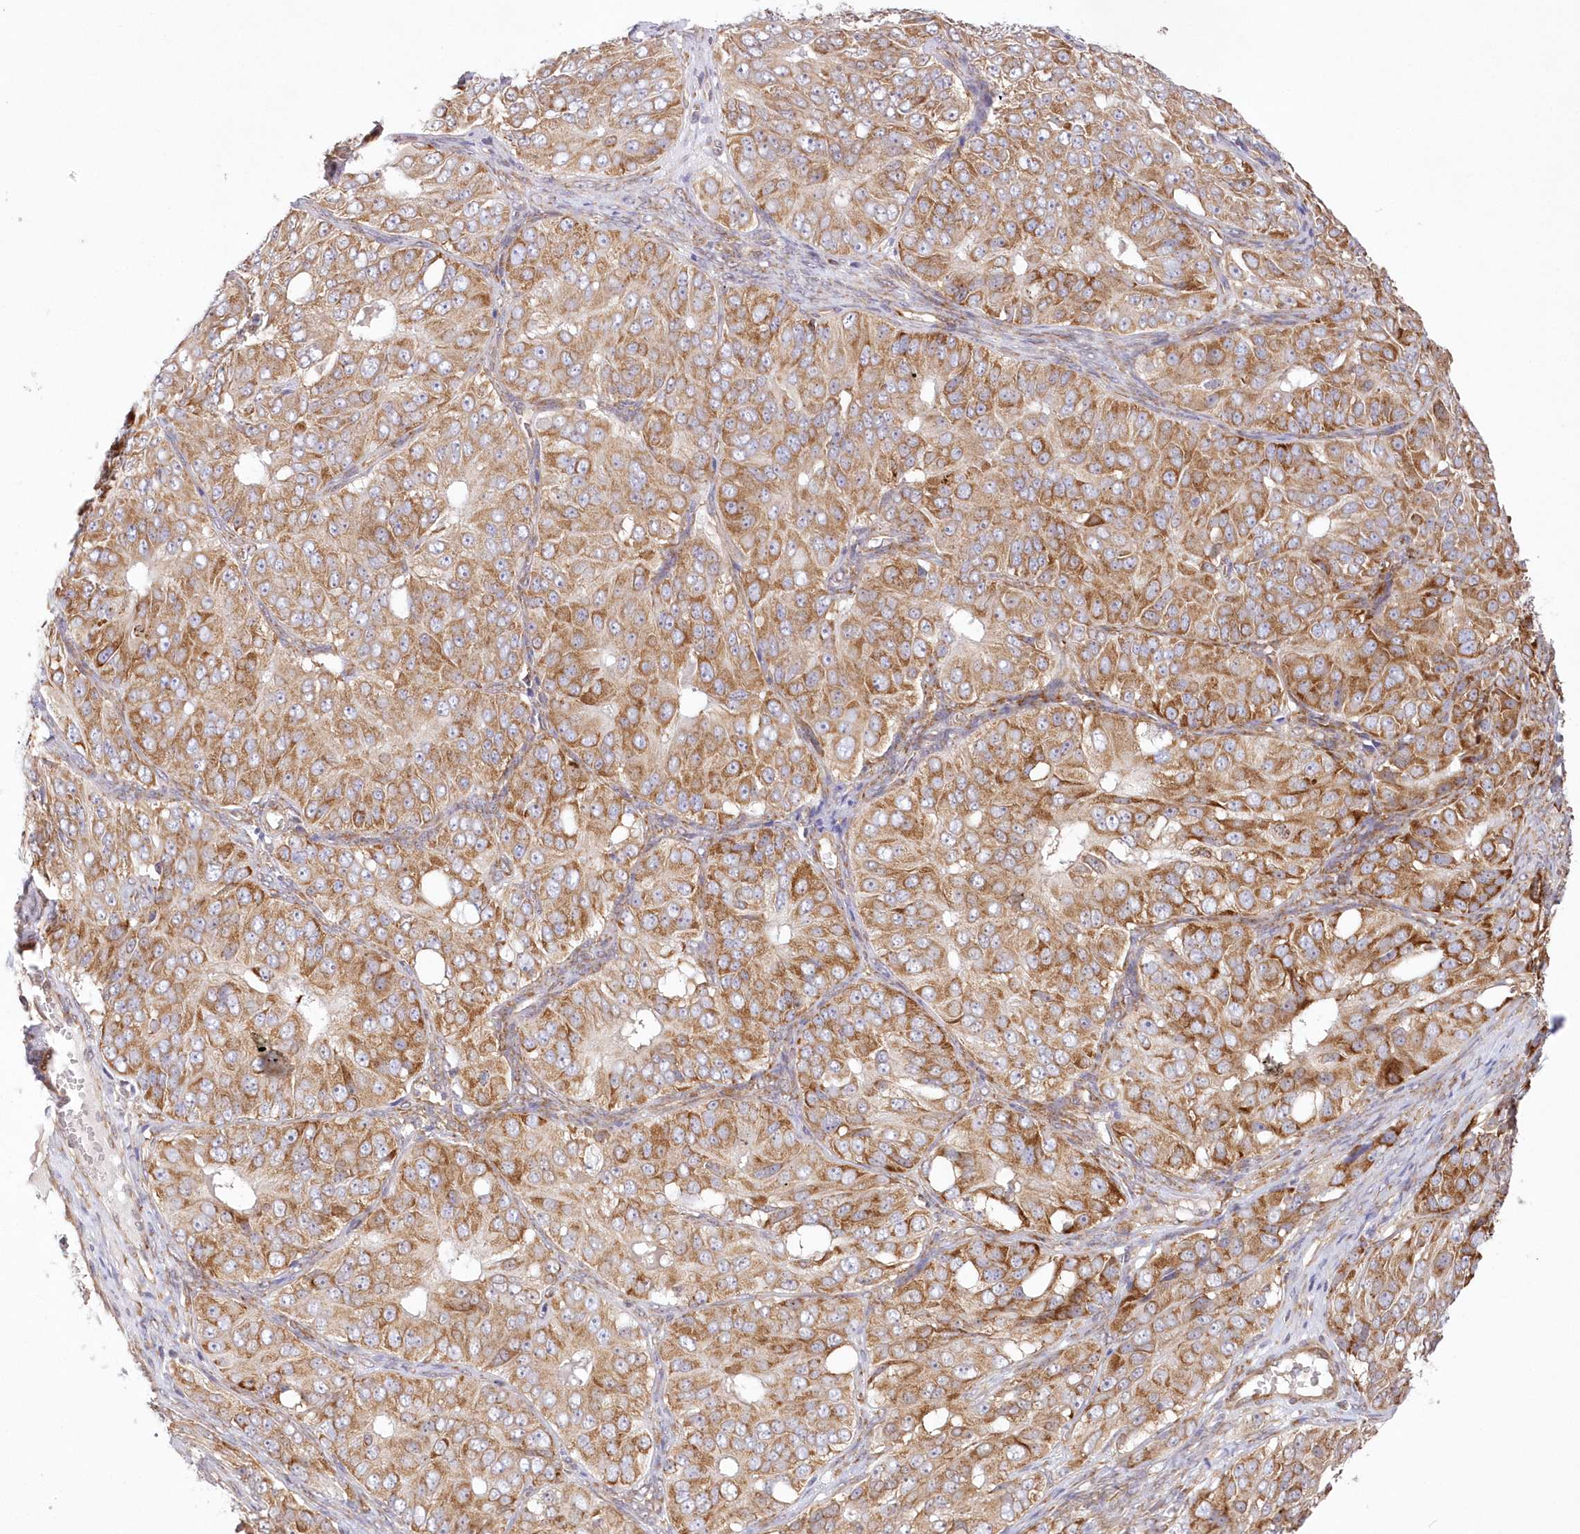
{"staining": {"intensity": "moderate", "quantity": ">75%", "location": "cytoplasmic/membranous"}, "tissue": "ovarian cancer", "cell_type": "Tumor cells", "image_type": "cancer", "snomed": [{"axis": "morphology", "description": "Carcinoma, endometroid"}, {"axis": "topography", "description": "Ovary"}], "caption": "Protein staining by immunohistochemistry (IHC) demonstrates moderate cytoplasmic/membranous positivity in about >75% of tumor cells in ovarian cancer. The staining is performed using DAB brown chromogen to label protein expression. The nuclei are counter-stained blue using hematoxylin.", "gene": "RNPEP", "patient": {"sex": "female", "age": 51}}